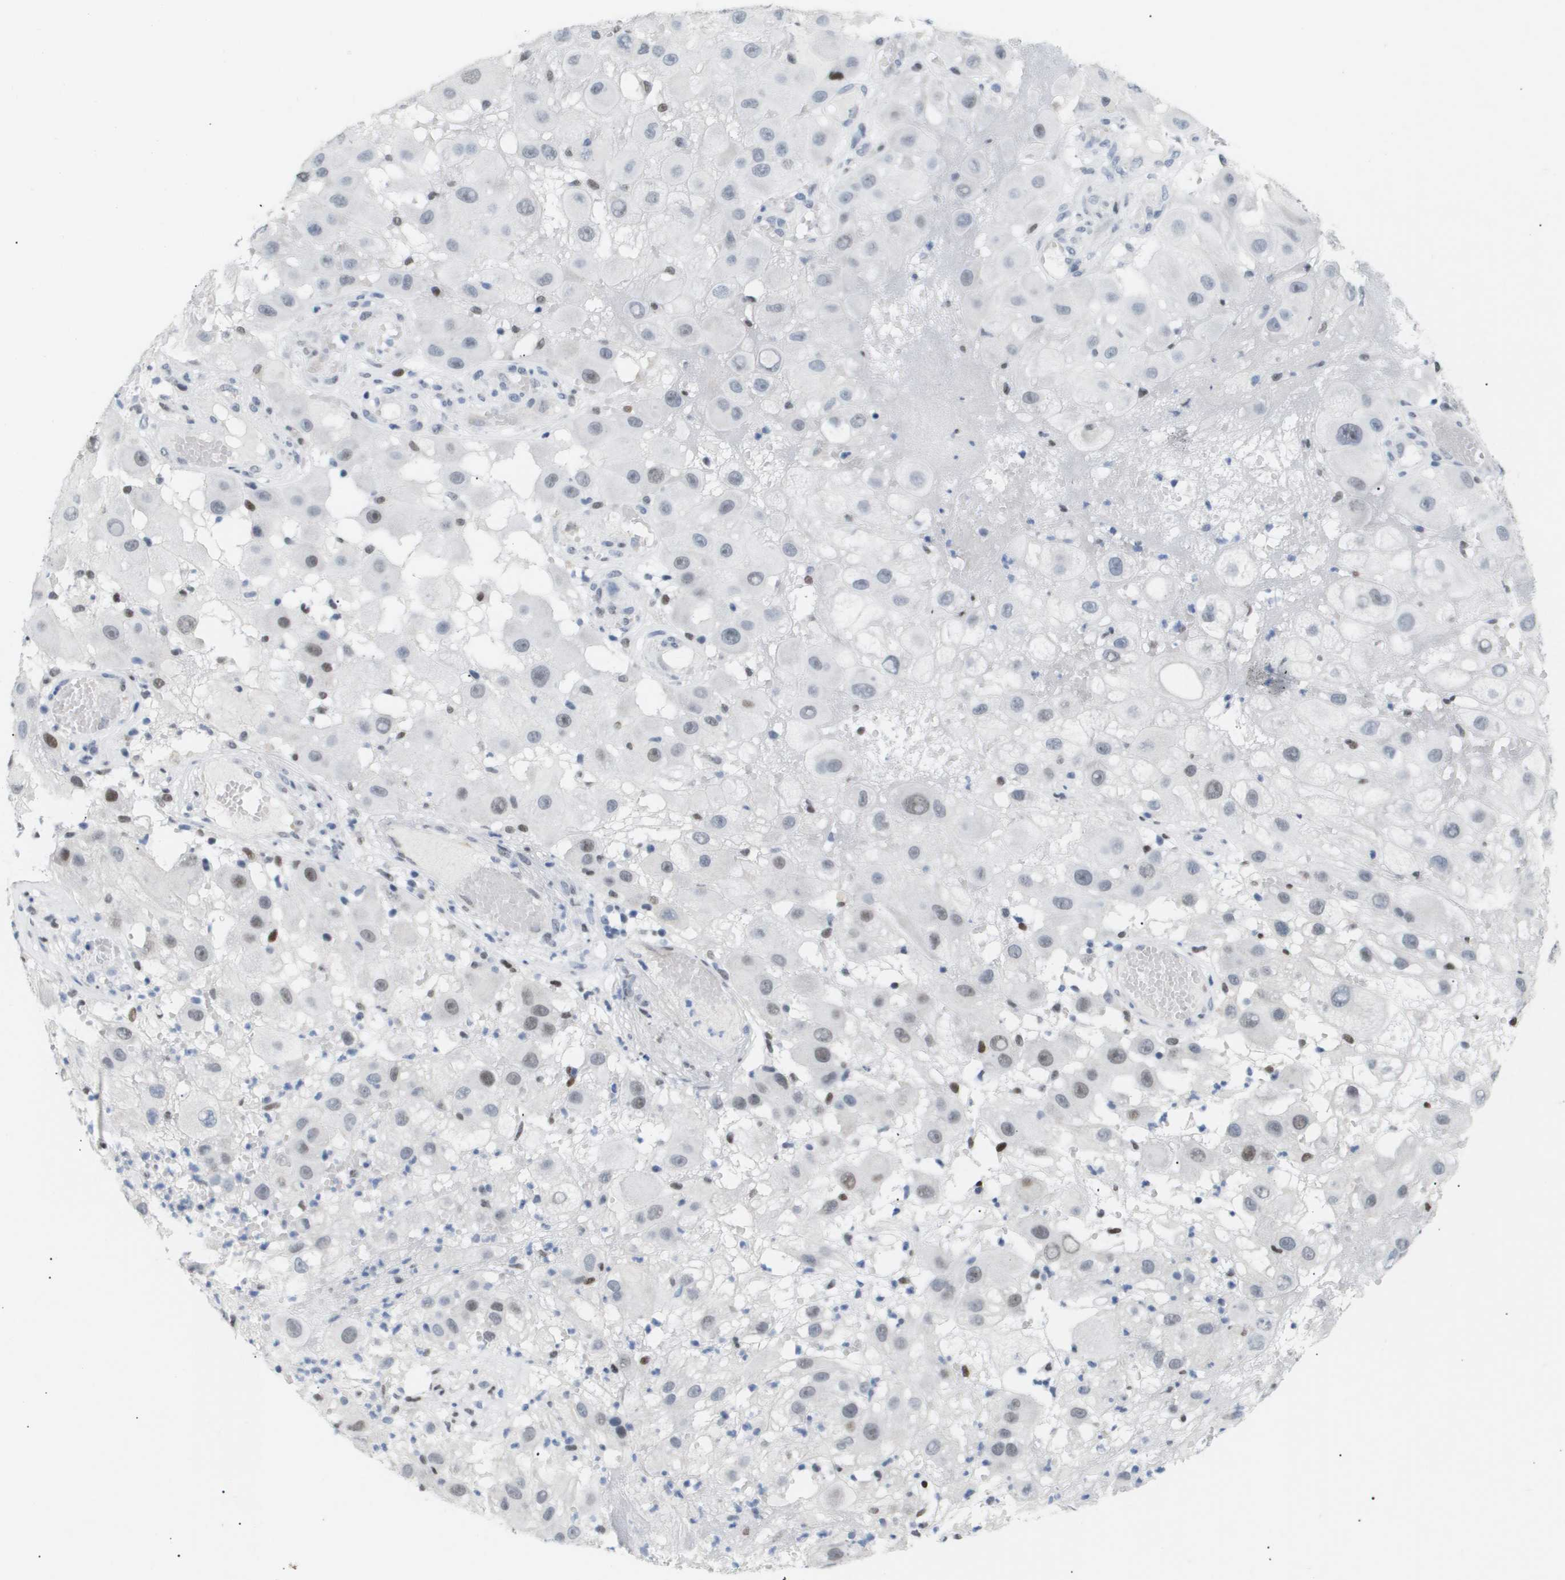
{"staining": {"intensity": "weak", "quantity": "<25%", "location": "nuclear"}, "tissue": "melanoma", "cell_type": "Tumor cells", "image_type": "cancer", "snomed": [{"axis": "morphology", "description": "Malignant melanoma, NOS"}, {"axis": "topography", "description": "Skin"}], "caption": "Immunohistochemistry photomicrograph of human malignant melanoma stained for a protein (brown), which shows no expression in tumor cells.", "gene": "PPARD", "patient": {"sex": "female", "age": 81}}